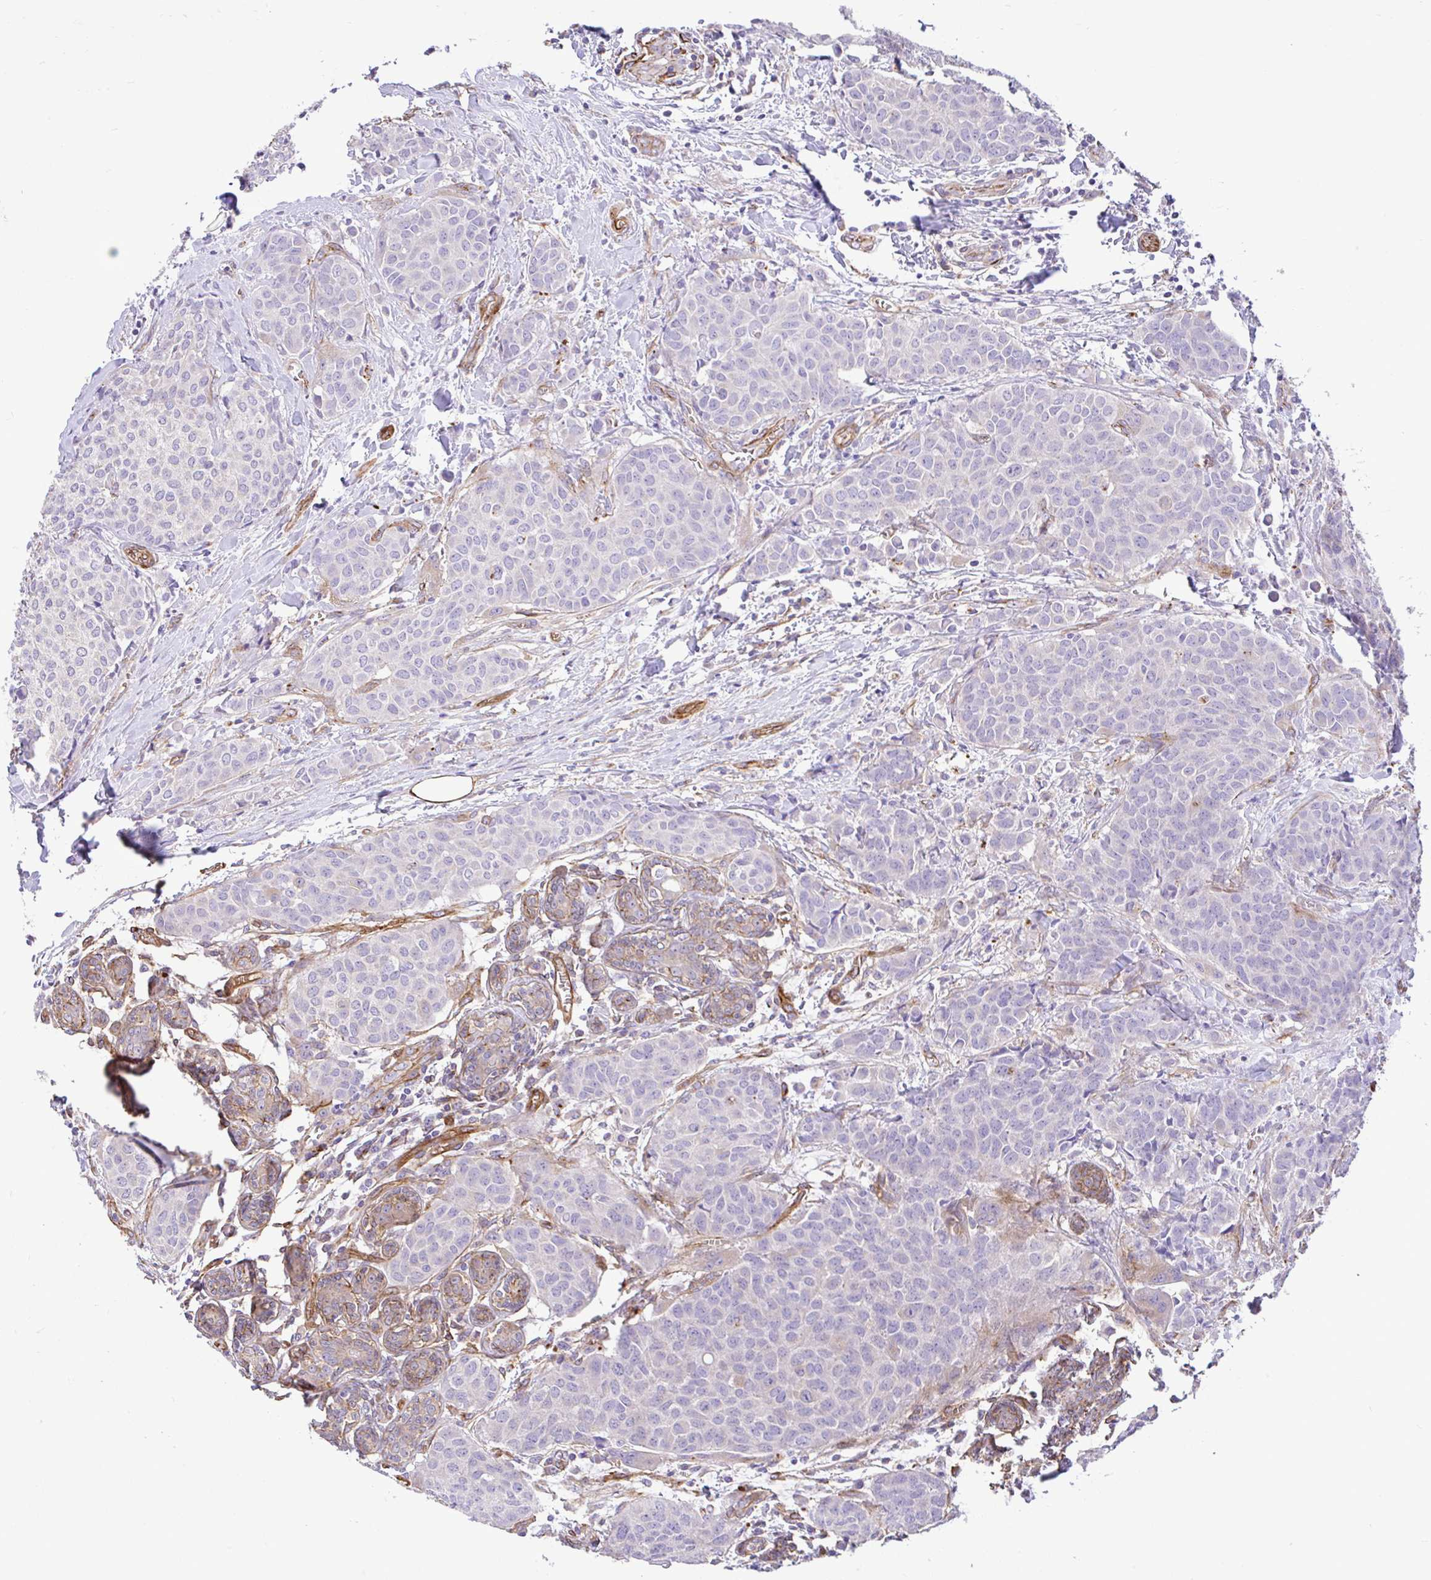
{"staining": {"intensity": "negative", "quantity": "none", "location": "none"}, "tissue": "breast cancer", "cell_type": "Tumor cells", "image_type": "cancer", "snomed": [{"axis": "morphology", "description": "Duct carcinoma"}, {"axis": "topography", "description": "Breast"}], "caption": "Histopathology image shows no protein positivity in tumor cells of breast cancer tissue.", "gene": "PTPRK", "patient": {"sex": "female", "age": 47}}